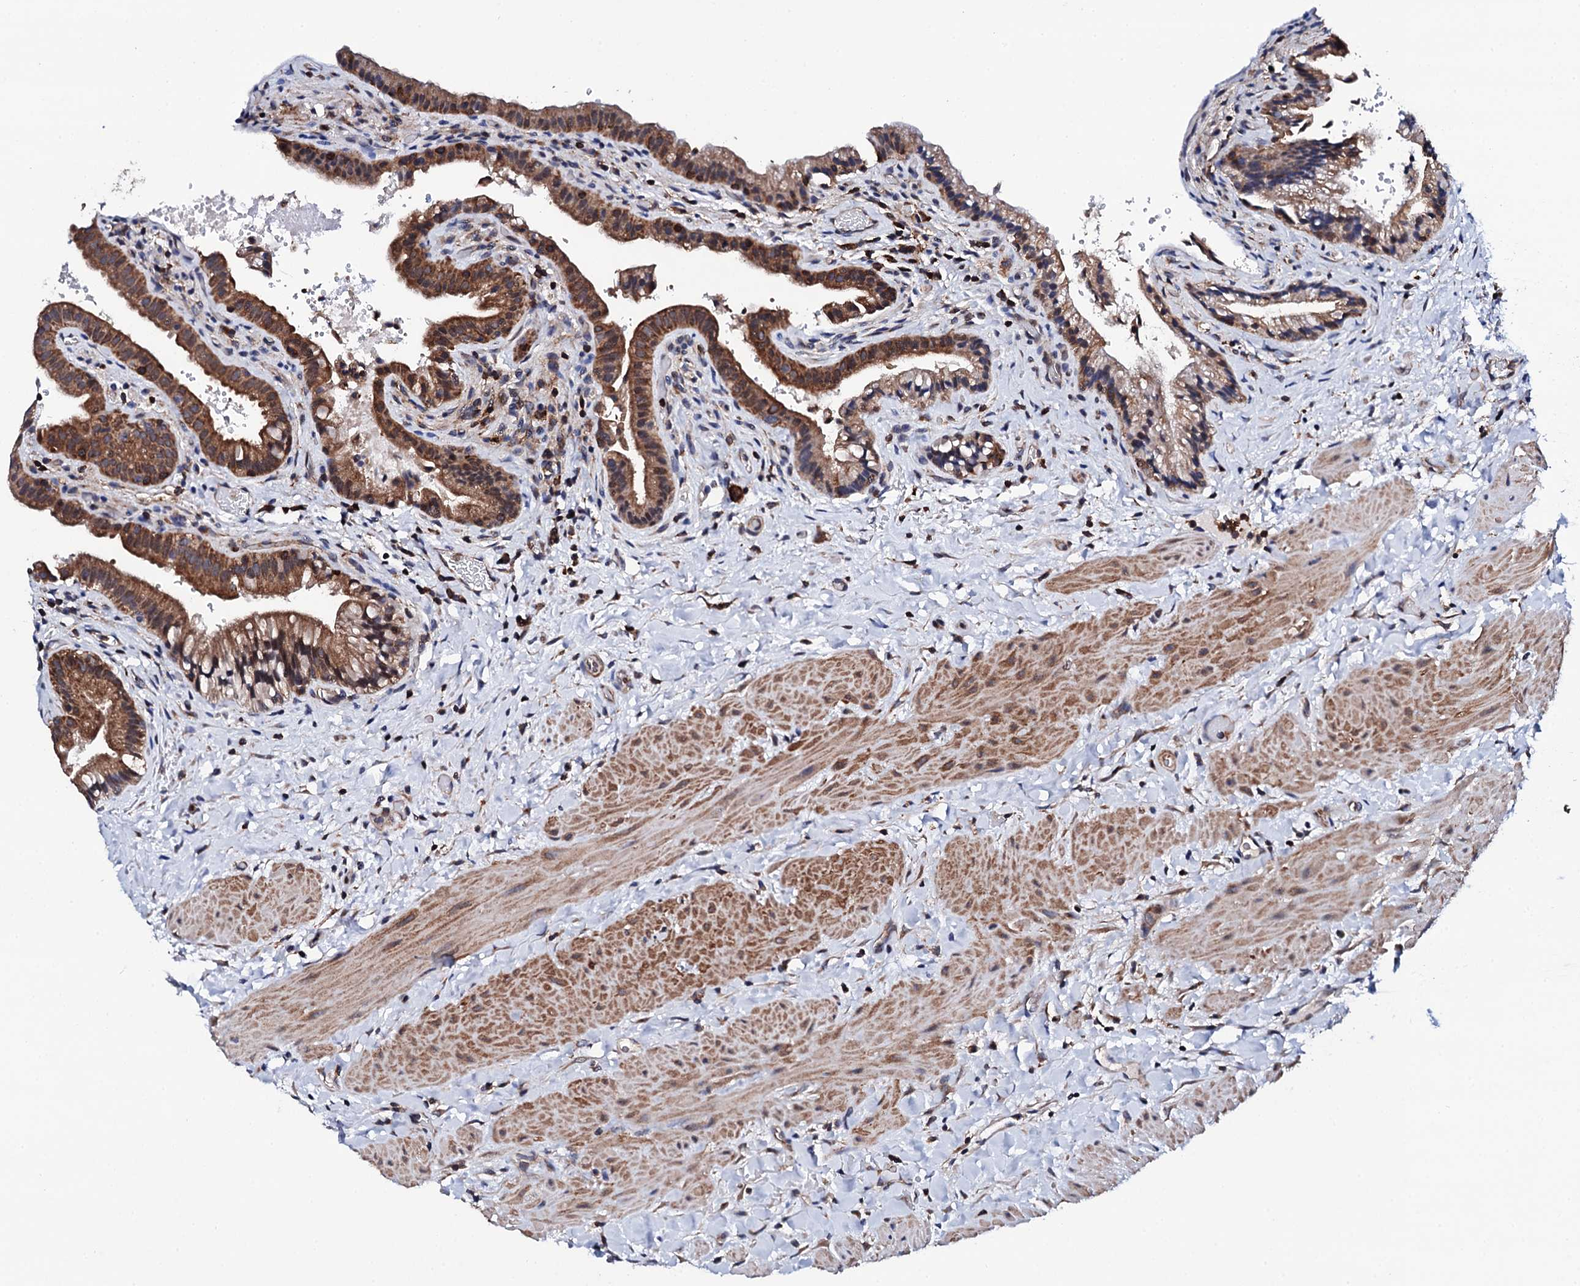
{"staining": {"intensity": "strong", "quantity": ">75%", "location": "cytoplasmic/membranous"}, "tissue": "gallbladder", "cell_type": "Glandular cells", "image_type": "normal", "snomed": [{"axis": "morphology", "description": "Normal tissue, NOS"}, {"axis": "topography", "description": "Gallbladder"}], "caption": "This is a micrograph of immunohistochemistry (IHC) staining of benign gallbladder, which shows strong staining in the cytoplasmic/membranous of glandular cells.", "gene": "COG4", "patient": {"sex": "male", "age": 24}}